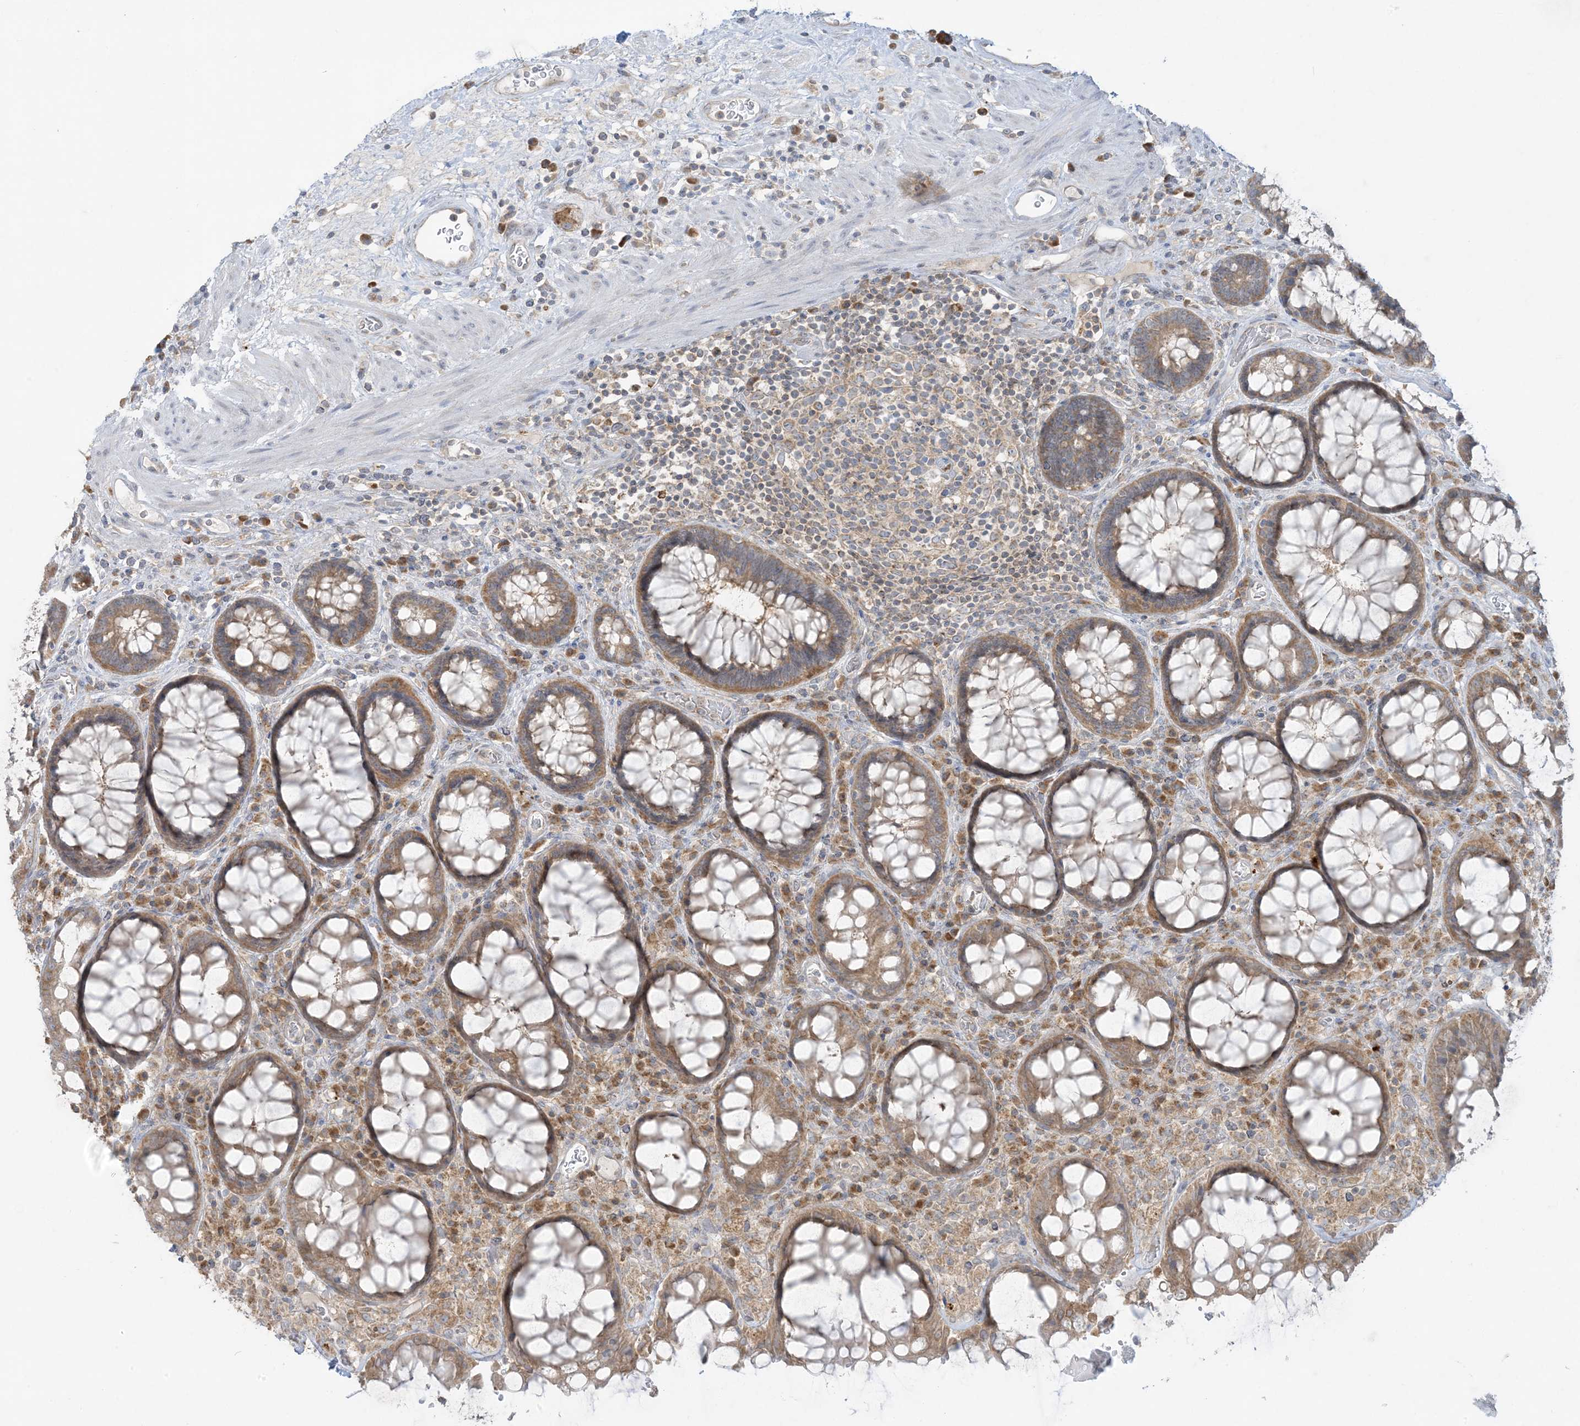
{"staining": {"intensity": "moderate", "quantity": ">75%", "location": "cytoplasmic/membranous"}, "tissue": "rectum", "cell_type": "Glandular cells", "image_type": "normal", "snomed": [{"axis": "morphology", "description": "Normal tissue, NOS"}, {"axis": "topography", "description": "Rectum"}], "caption": "DAB immunohistochemical staining of unremarkable rectum shows moderate cytoplasmic/membranous protein staining in approximately >75% of glandular cells. The staining was performed using DAB to visualize the protein expression in brown, while the nuclei were stained in blue with hematoxylin (Magnification: 20x).", "gene": "RPP40", "patient": {"sex": "male", "age": 64}}